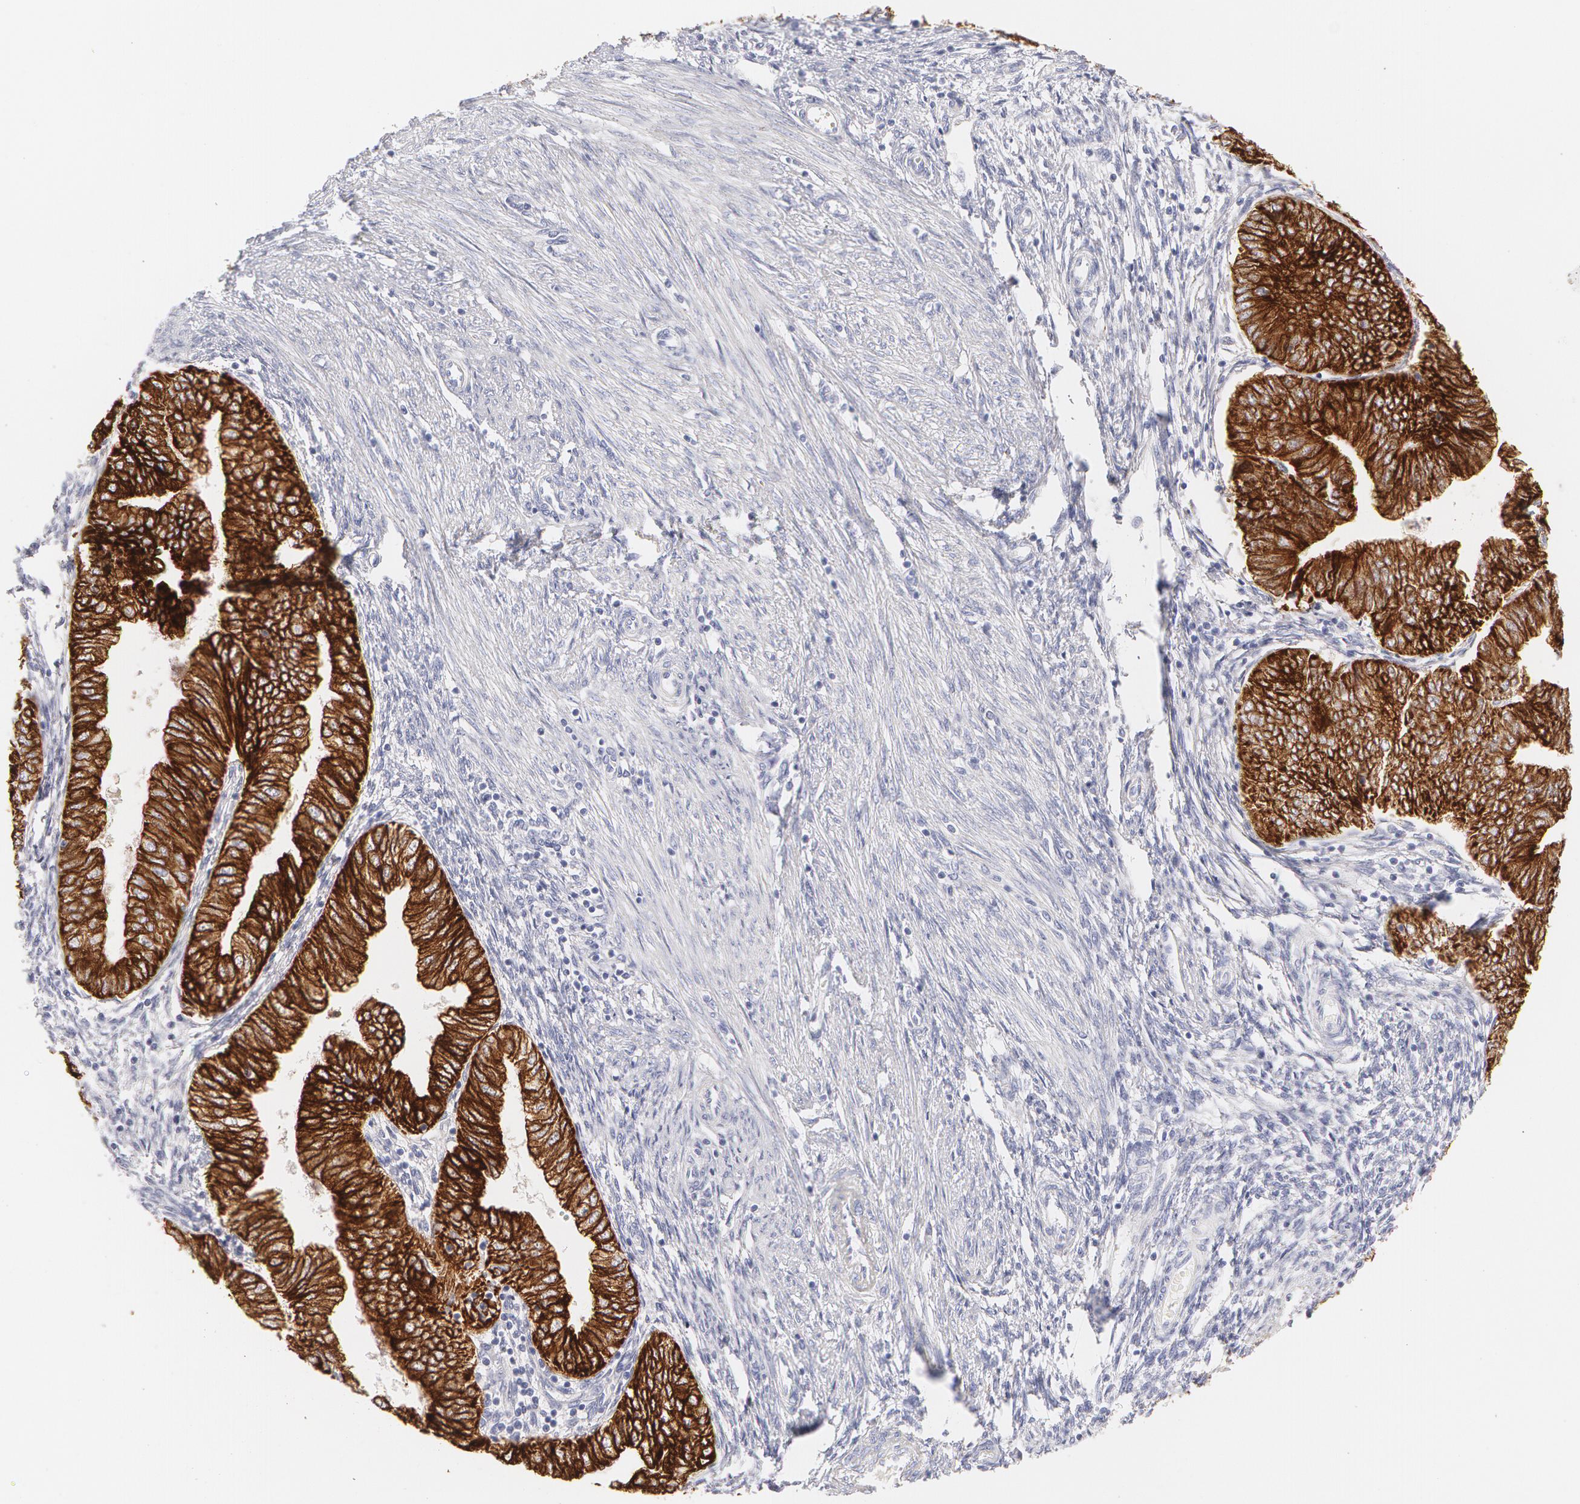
{"staining": {"intensity": "strong", "quantity": ">75%", "location": "cytoplasmic/membranous"}, "tissue": "endometrial cancer", "cell_type": "Tumor cells", "image_type": "cancer", "snomed": [{"axis": "morphology", "description": "Adenocarcinoma, NOS"}, {"axis": "topography", "description": "Endometrium"}], "caption": "This image displays endometrial cancer (adenocarcinoma) stained with immunohistochemistry to label a protein in brown. The cytoplasmic/membranous of tumor cells show strong positivity for the protein. Nuclei are counter-stained blue.", "gene": "KRT8", "patient": {"sex": "female", "age": 51}}